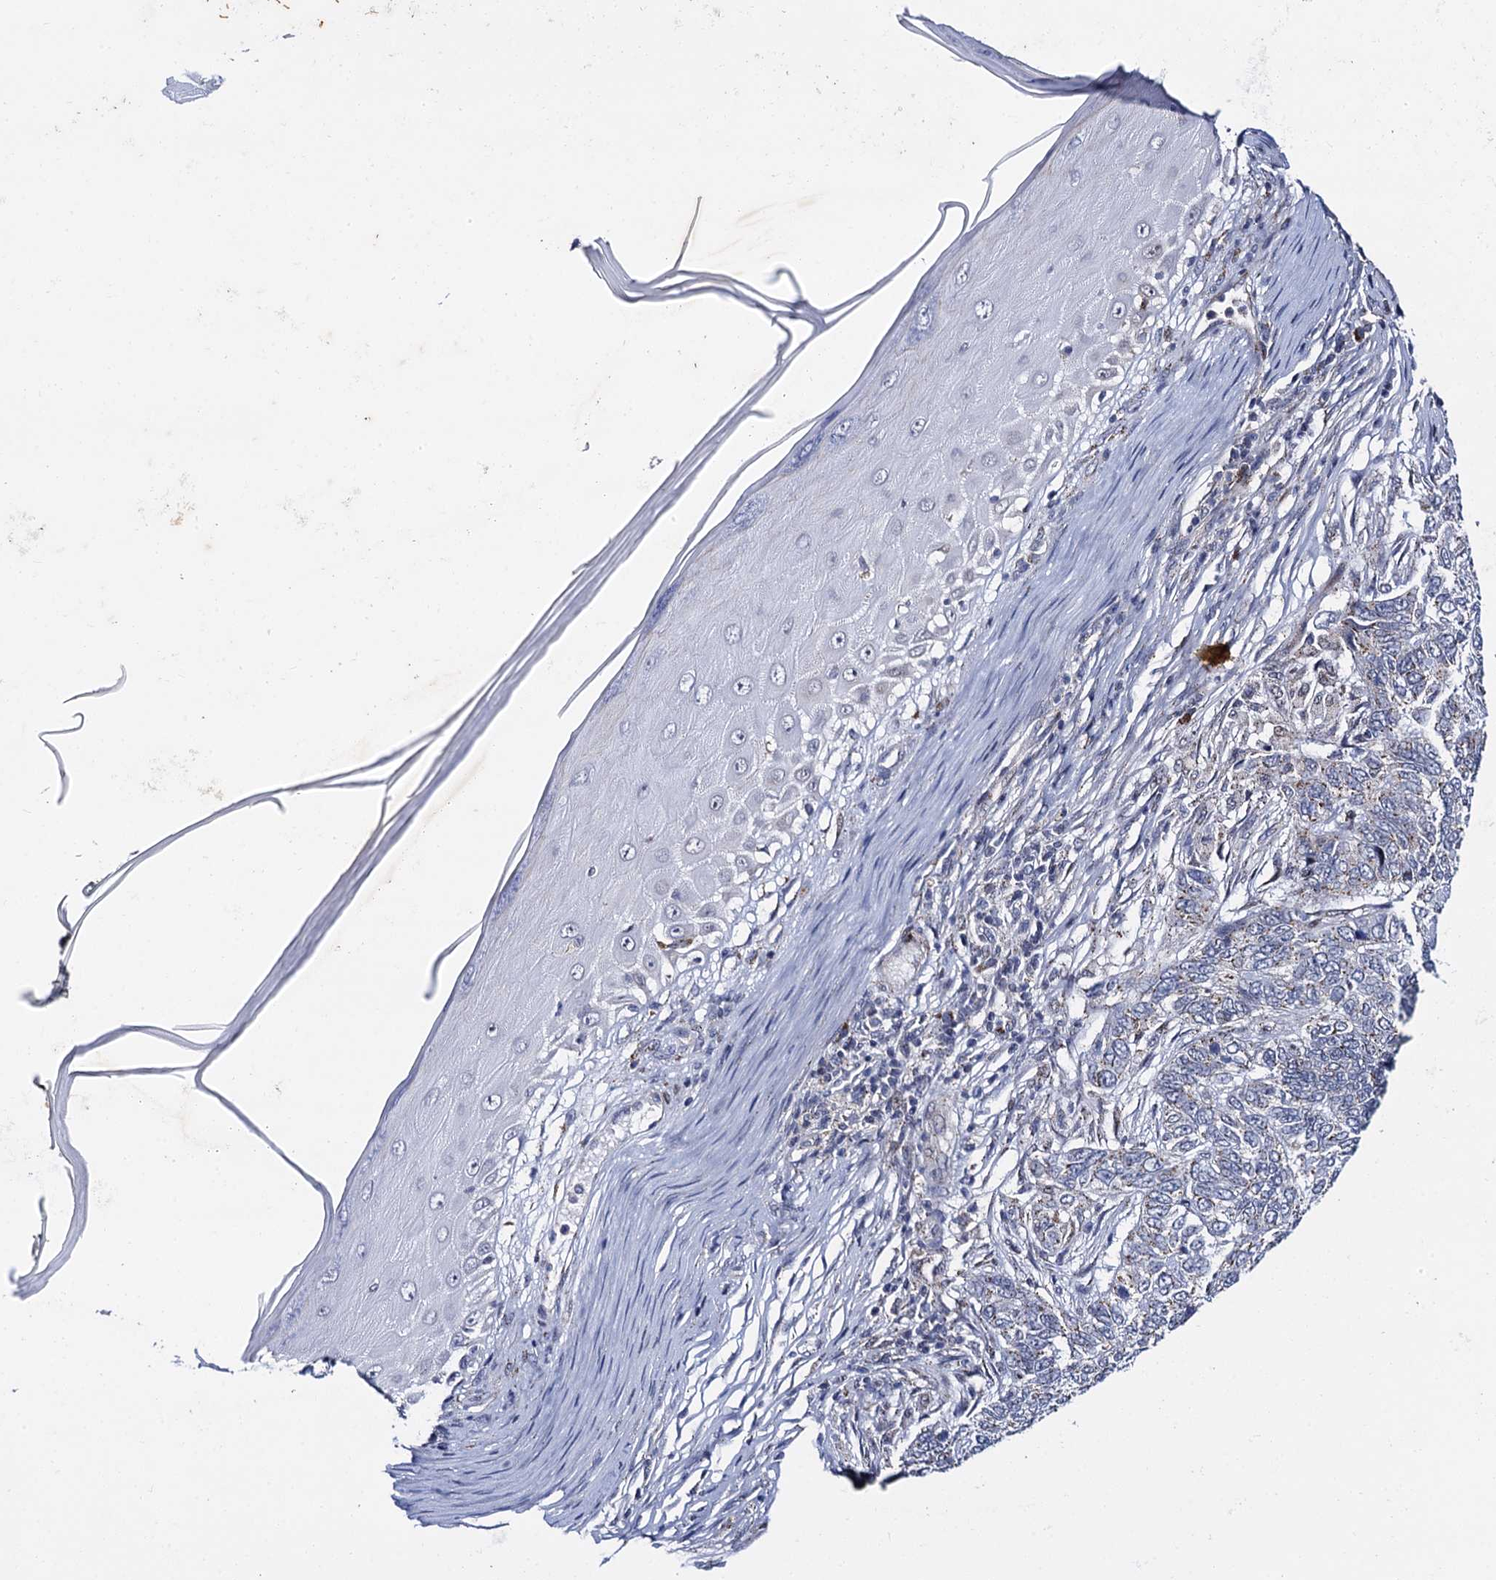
{"staining": {"intensity": "weak", "quantity": "<25%", "location": "cytoplasmic/membranous"}, "tissue": "skin cancer", "cell_type": "Tumor cells", "image_type": "cancer", "snomed": [{"axis": "morphology", "description": "Basal cell carcinoma"}, {"axis": "topography", "description": "Skin"}], "caption": "An immunohistochemistry image of skin cancer (basal cell carcinoma) is shown. There is no staining in tumor cells of skin cancer (basal cell carcinoma). (Stains: DAB IHC with hematoxylin counter stain, Microscopy: brightfield microscopy at high magnification).", "gene": "THAP2", "patient": {"sex": "female", "age": 65}}